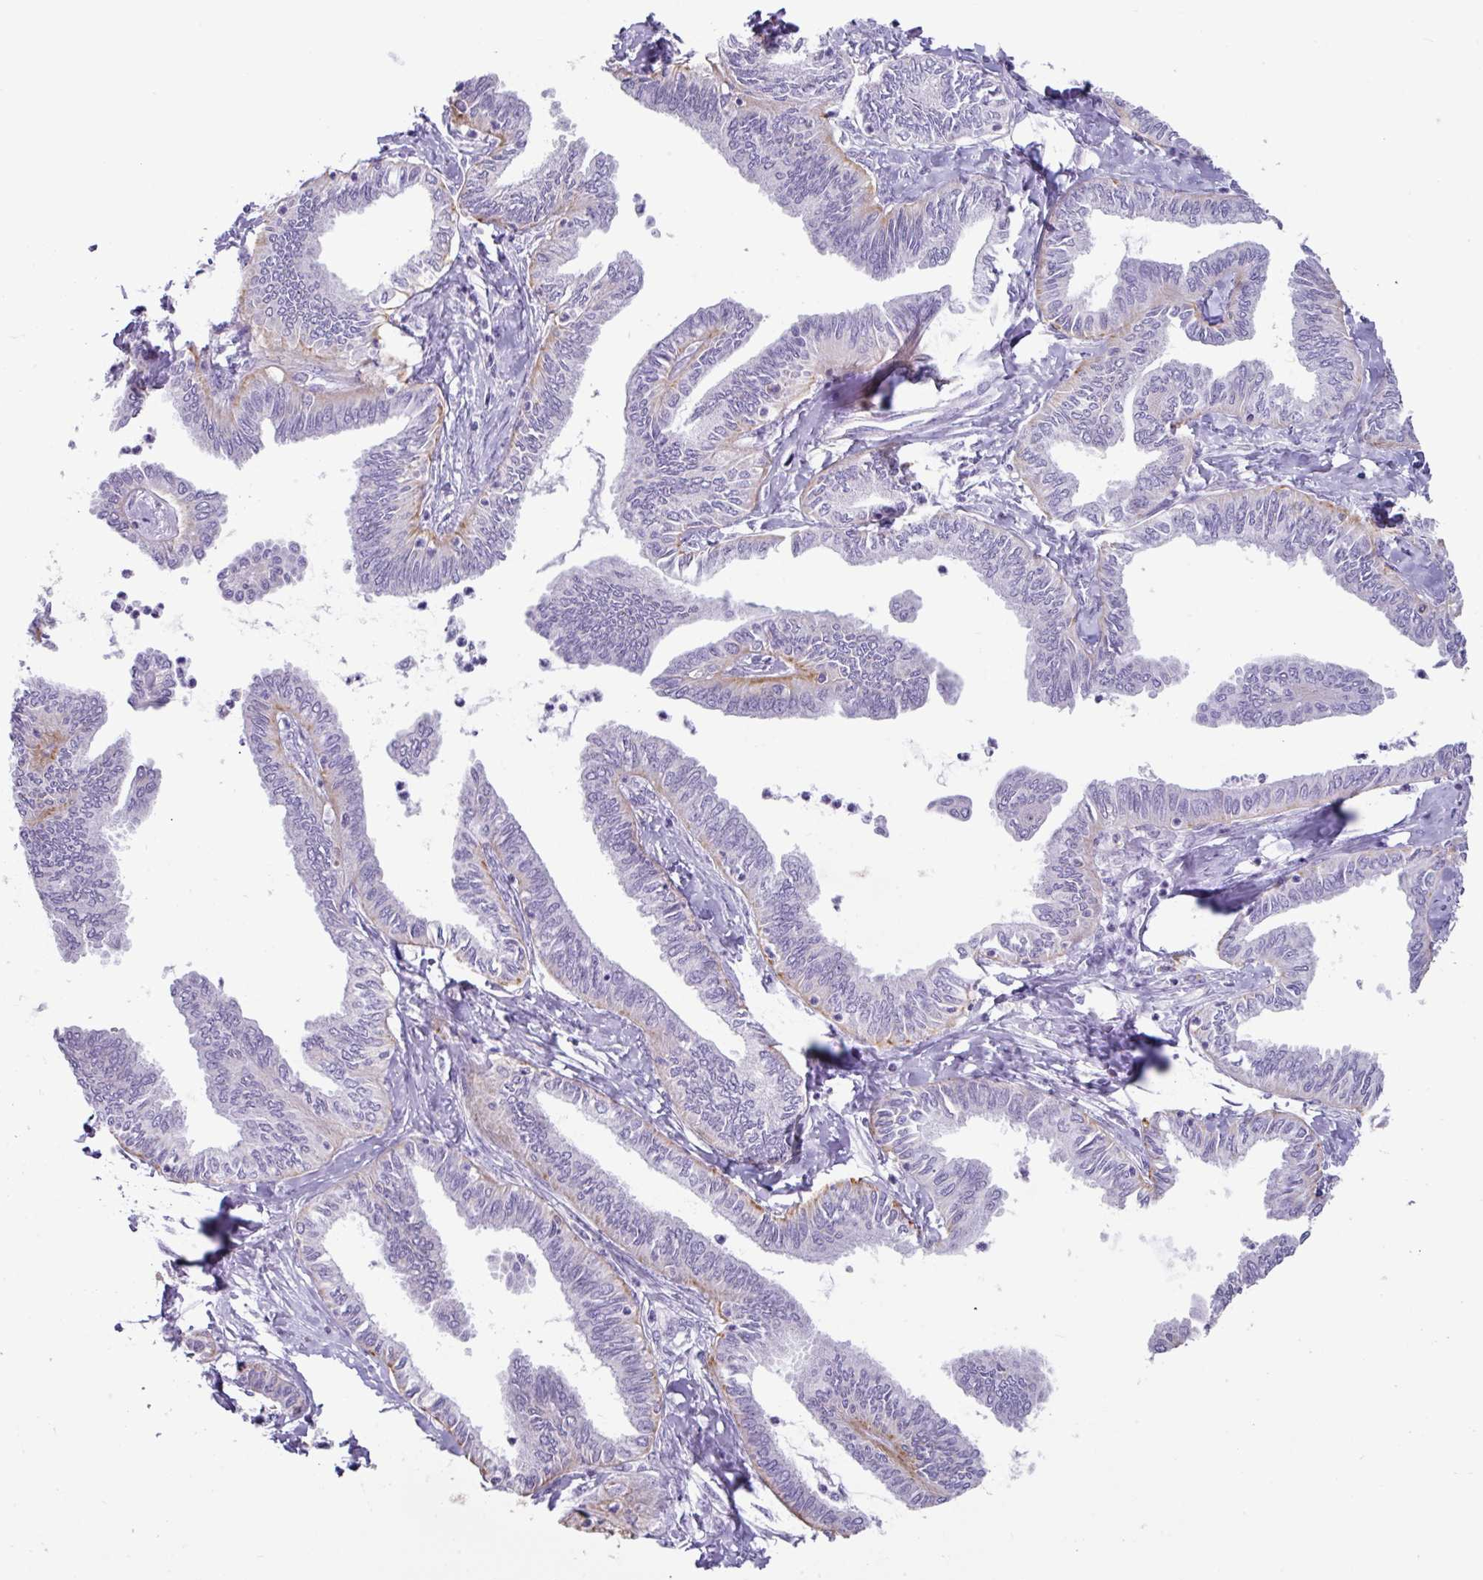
{"staining": {"intensity": "weak", "quantity": "<25%", "location": "cytoplasmic/membranous"}, "tissue": "ovarian cancer", "cell_type": "Tumor cells", "image_type": "cancer", "snomed": [{"axis": "morphology", "description": "Carcinoma, endometroid"}, {"axis": "topography", "description": "Ovary"}], "caption": "Tumor cells are negative for protein expression in human endometroid carcinoma (ovarian). (Immunohistochemistry (ihc), brightfield microscopy, high magnification).", "gene": "NCCRP1", "patient": {"sex": "female", "age": 70}}